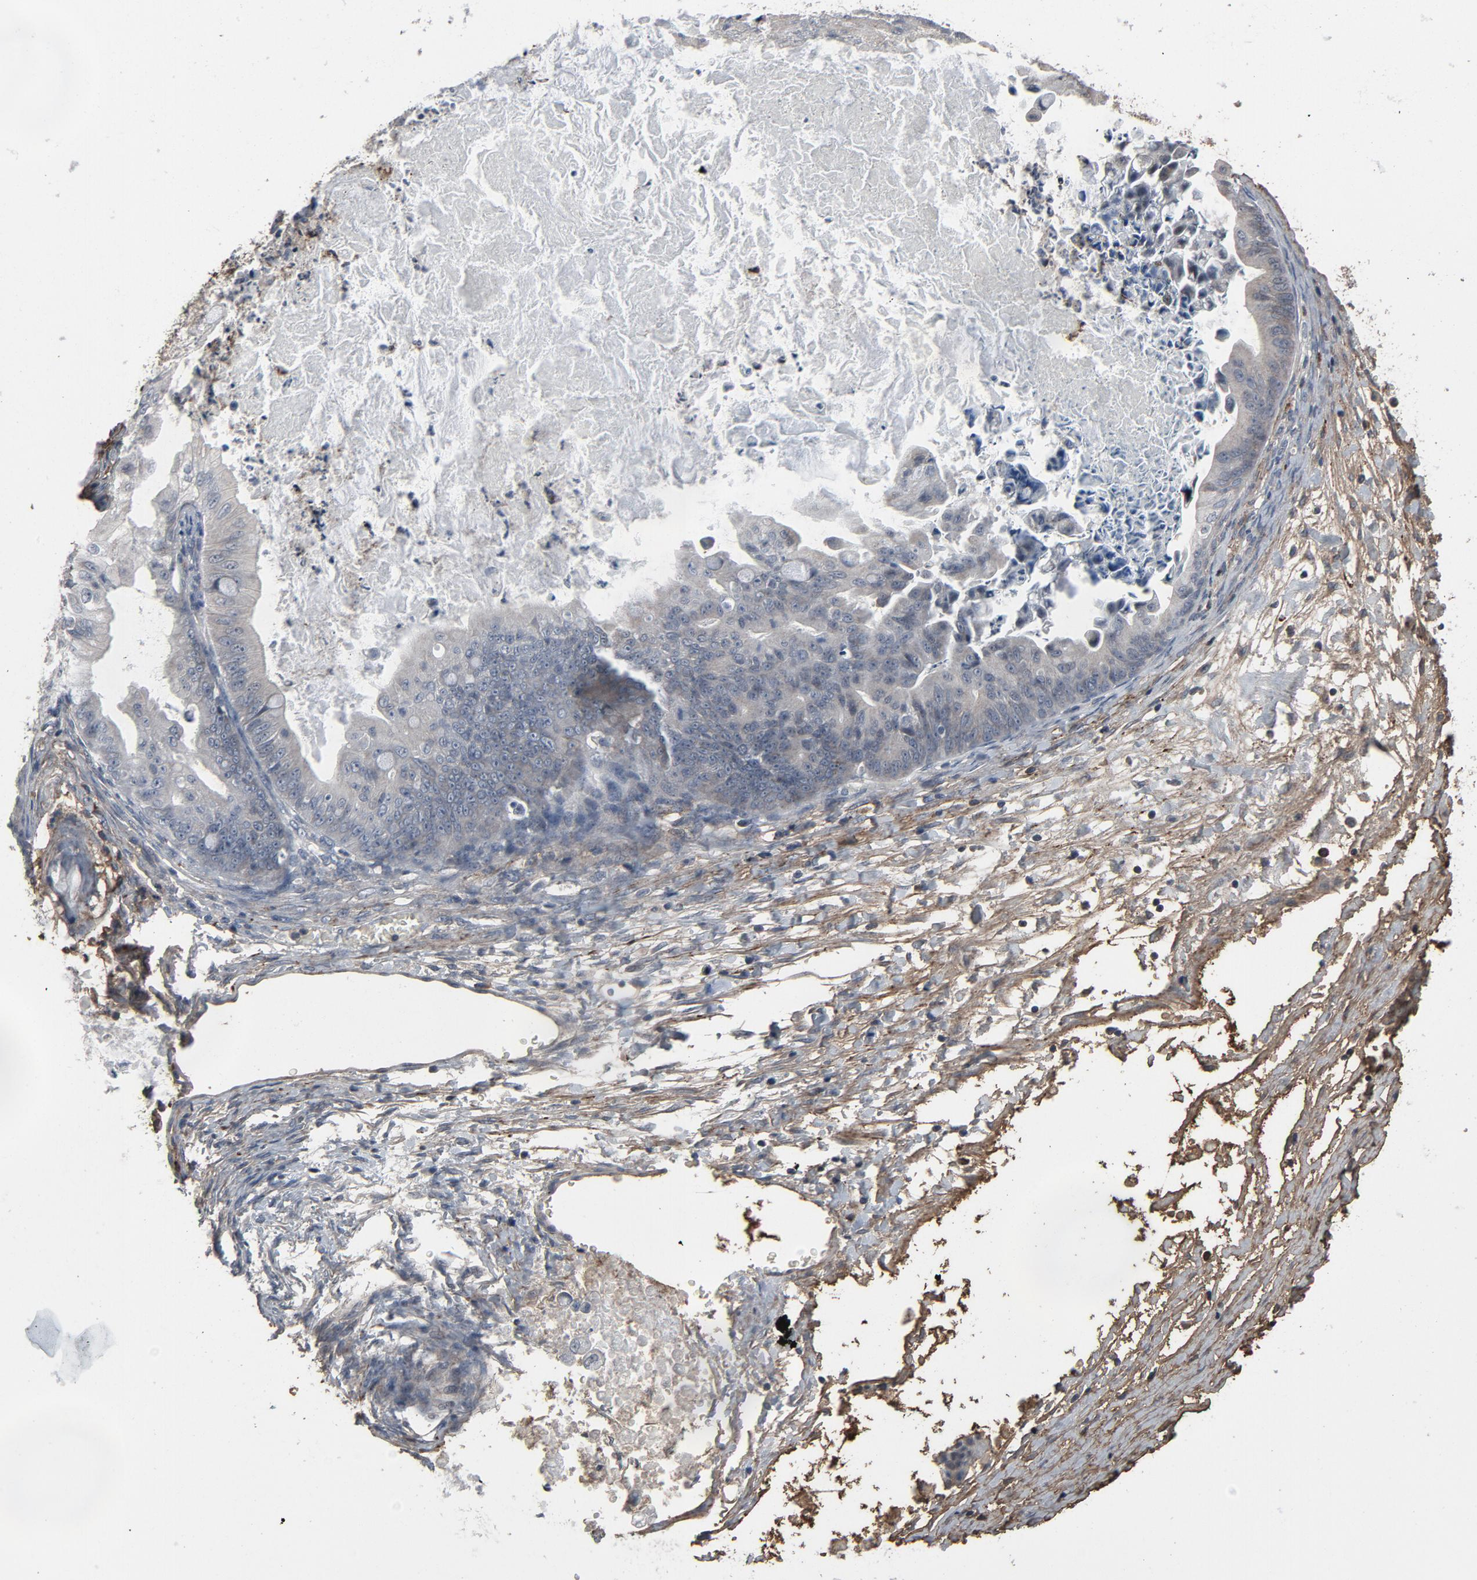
{"staining": {"intensity": "negative", "quantity": "none", "location": "none"}, "tissue": "ovarian cancer", "cell_type": "Tumor cells", "image_type": "cancer", "snomed": [{"axis": "morphology", "description": "Cystadenocarcinoma, mucinous, NOS"}, {"axis": "topography", "description": "Ovary"}], "caption": "Mucinous cystadenocarcinoma (ovarian) was stained to show a protein in brown. There is no significant staining in tumor cells.", "gene": "PDZD4", "patient": {"sex": "female", "age": 37}}